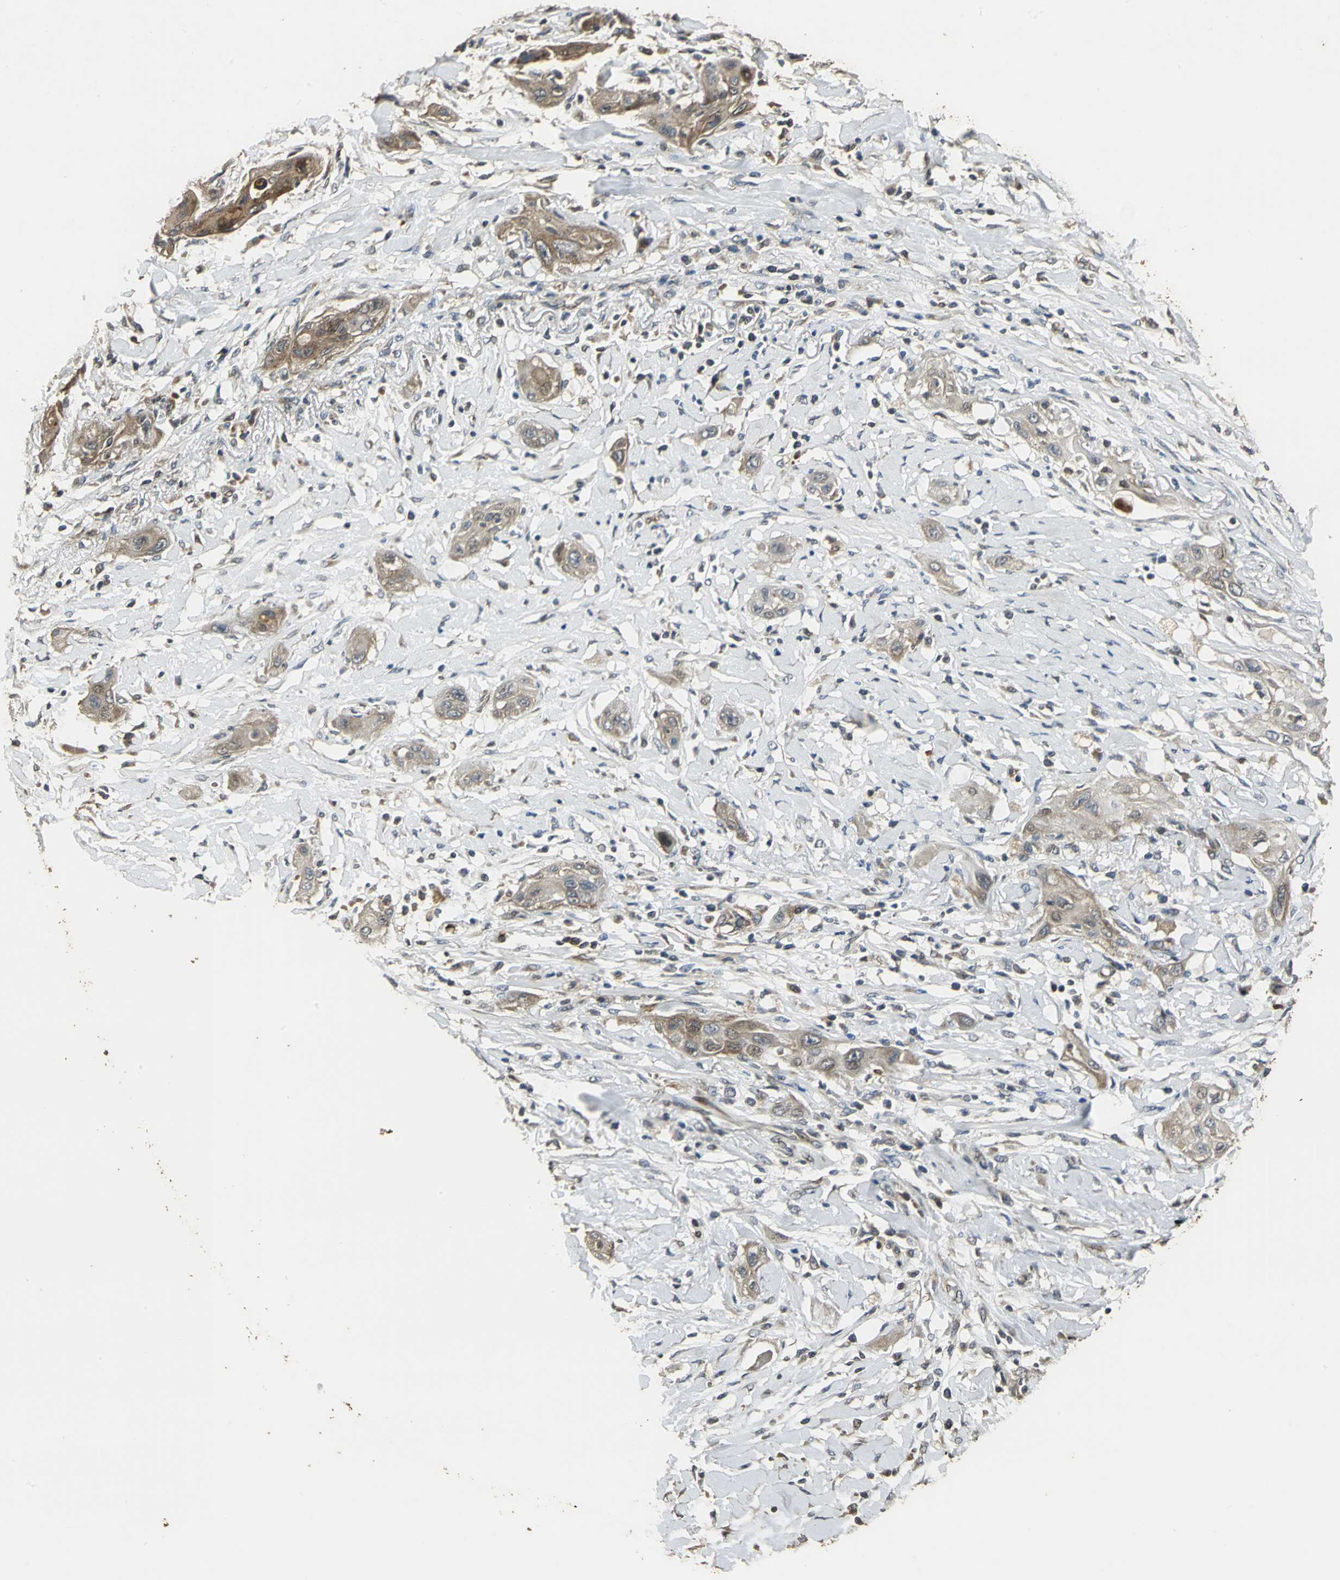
{"staining": {"intensity": "weak", "quantity": "25%-75%", "location": "cytoplasmic/membranous"}, "tissue": "lung cancer", "cell_type": "Tumor cells", "image_type": "cancer", "snomed": [{"axis": "morphology", "description": "Squamous cell carcinoma, NOS"}, {"axis": "topography", "description": "Lung"}], "caption": "A histopathology image of human lung cancer (squamous cell carcinoma) stained for a protein displays weak cytoplasmic/membranous brown staining in tumor cells.", "gene": "KANK1", "patient": {"sex": "female", "age": 47}}